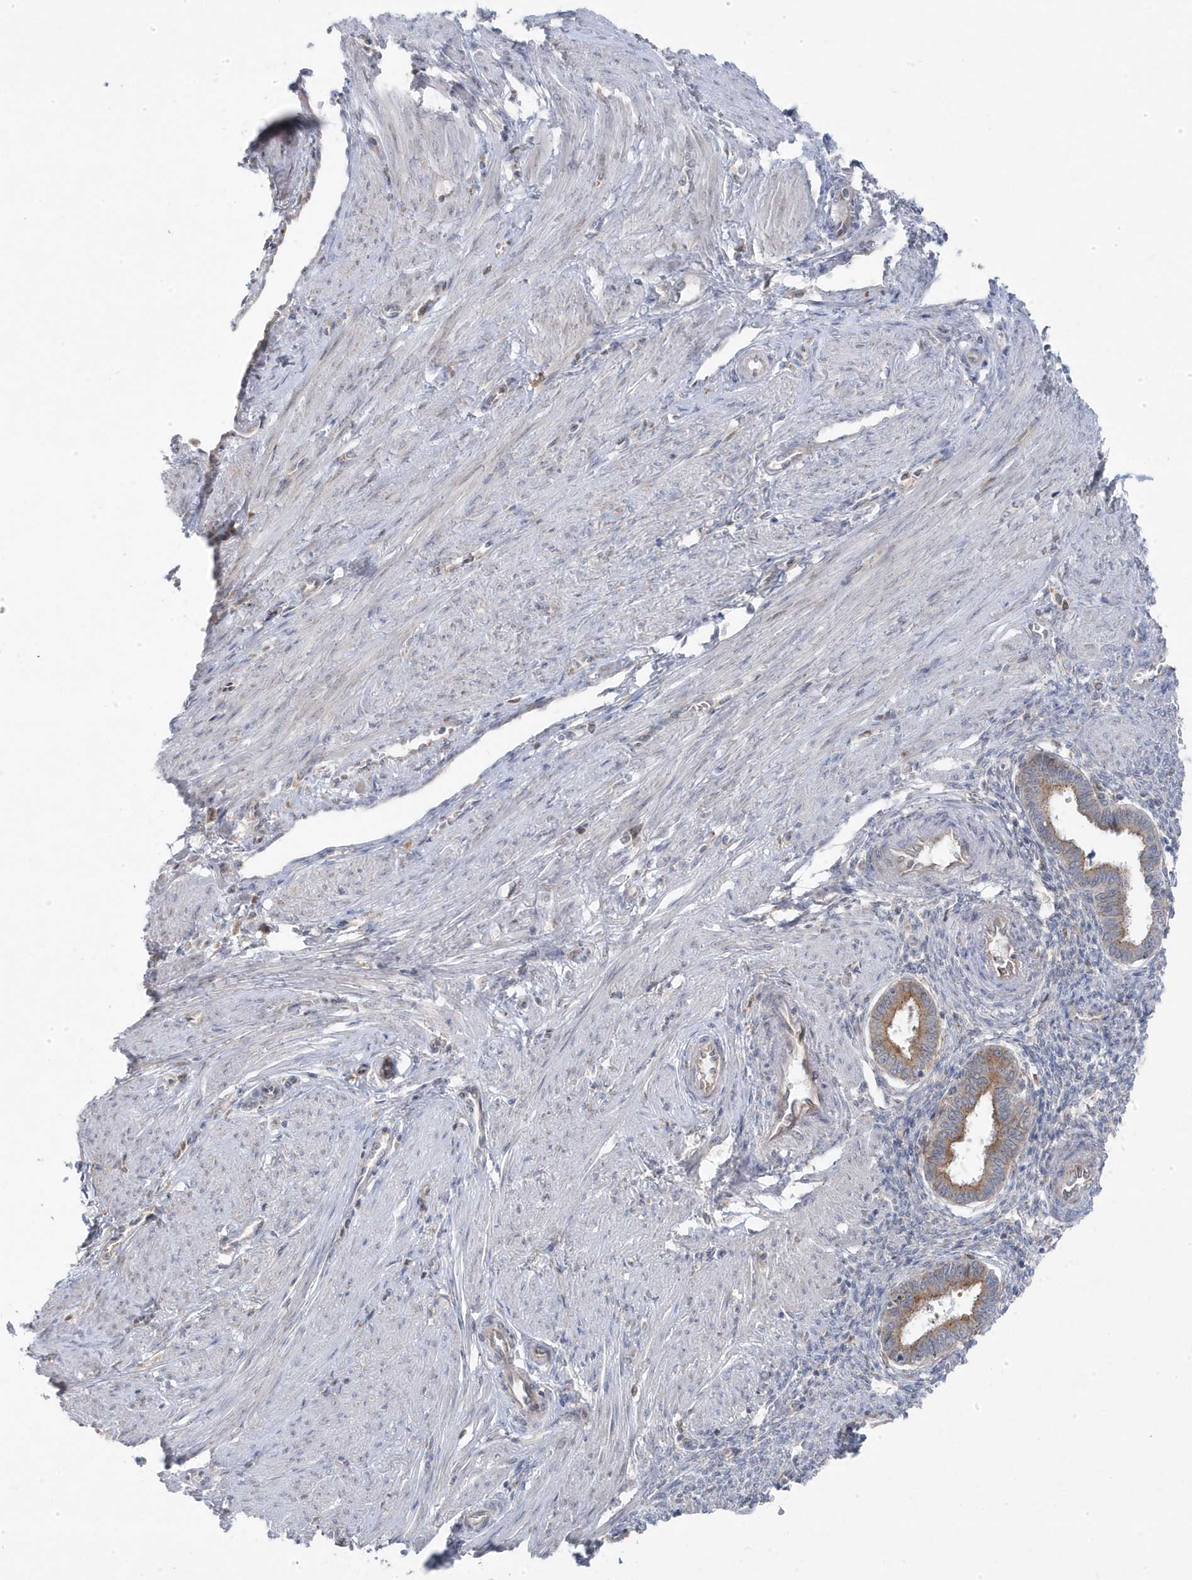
{"staining": {"intensity": "negative", "quantity": "none", "location": "none"}, "tissue": "endometrium", "cell_type": "Cells in endometrial stroma", "image_type": "normal", "snomed": [{"axis": "morphology", "description": "Normal tissue, NOS"}, {"axis": "topography", "description": "Endometrium"}], "caption": "The photomicrograph displays no staining of cells in endometrial stroma in unremarkable endometrium. (Brightfield microscopy of DAB immunohistochemistry at high magnification).", "gene": "ZNF654", "patient": {"sex": "female", "age": 33}}